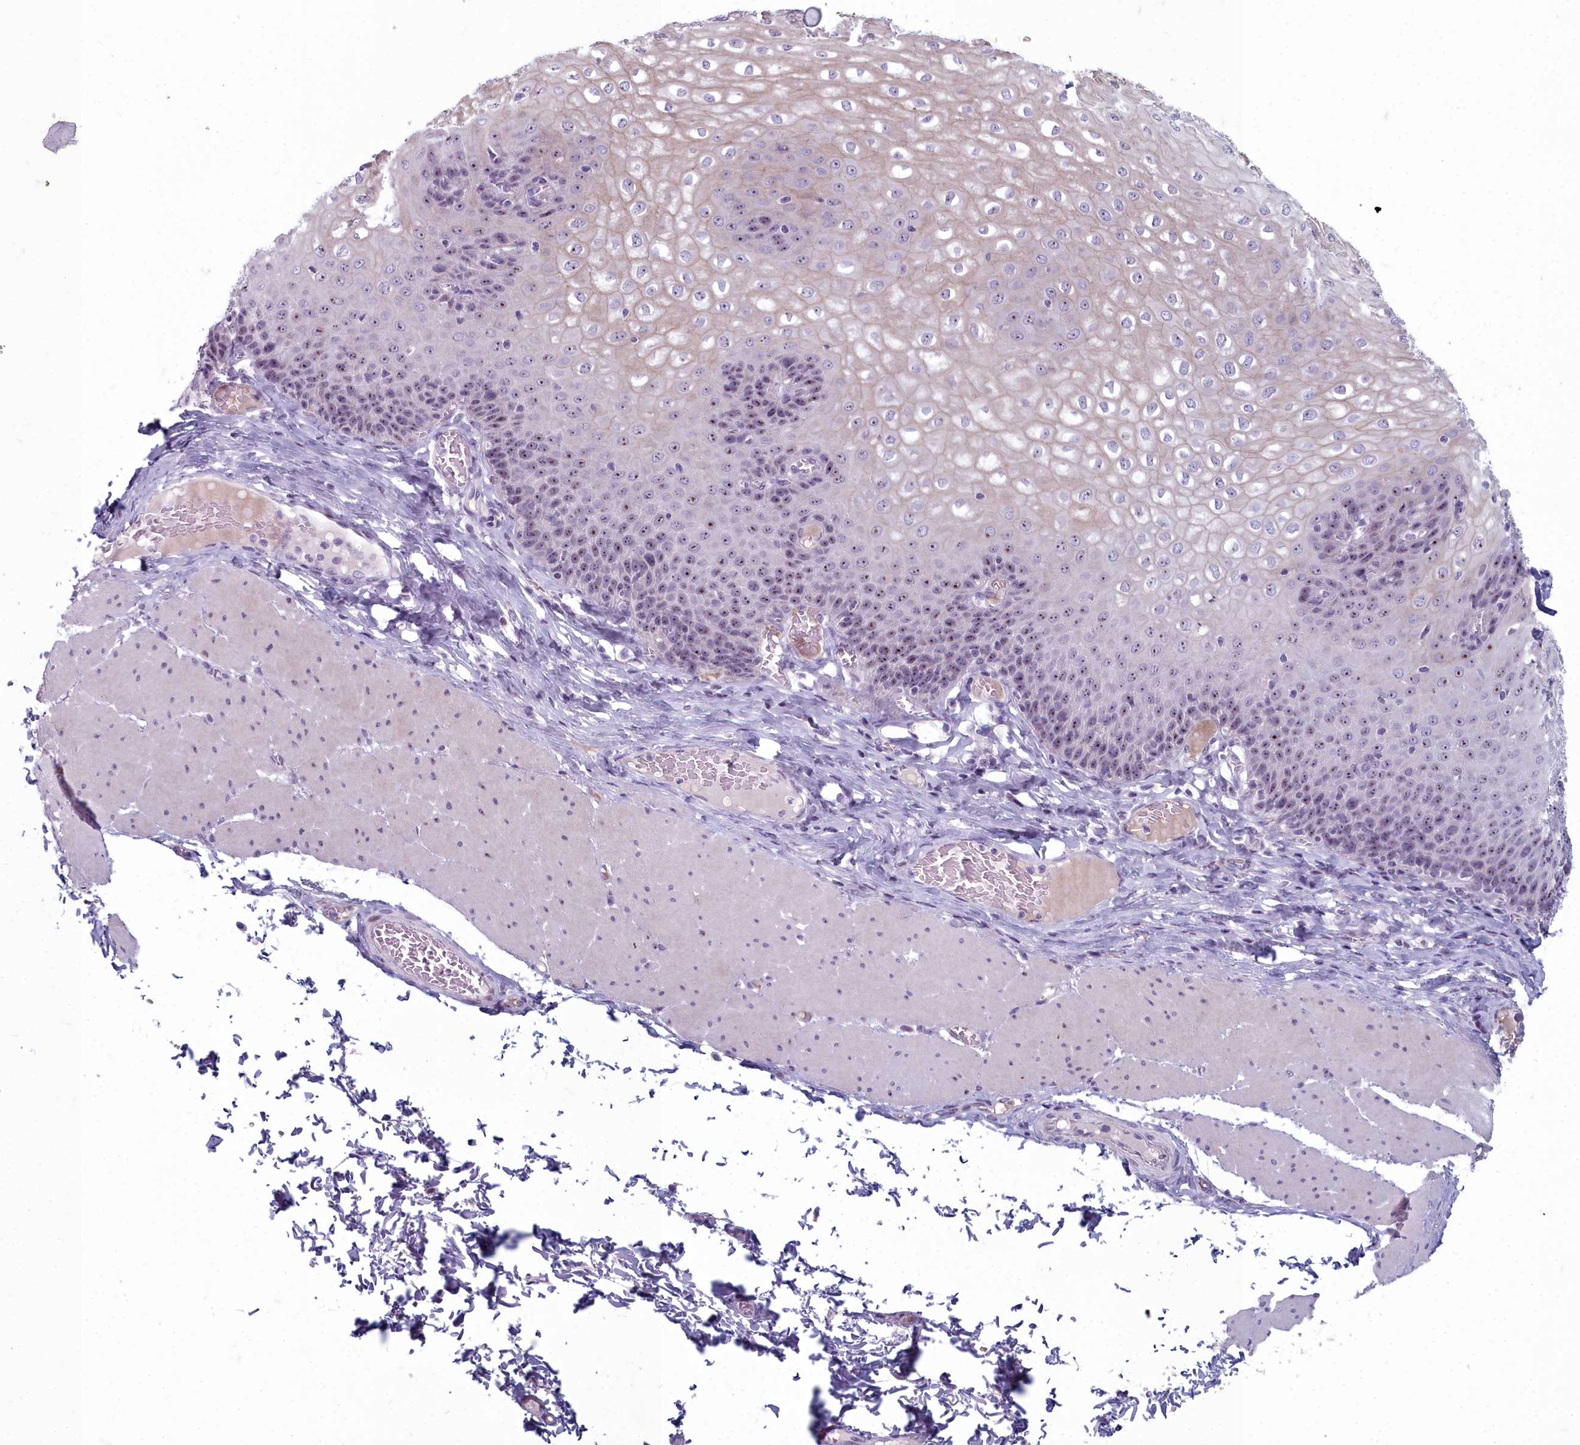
{"staining": {"intensity": "moderate", "quantity": "25%-75%", "location": "nuclear"}, "tissue": "esophagus", "cell_type": "Squamous epithelial cells", "image_type": "normal", "snomed": [{"axis": "morphology", "description": "Normal tissue, NOS"}, {"axis": "topography", "description": "Esophagus"}], "caption": "This photomicrograph exhibits normal esophagus stained with immunohistochemistry to label a protein in brown. The nuclear of squamous epithelial cells show moderate positivity for the protein. Nuclei are counter-stained blue.", "gene": "INSYN2A", "patient": {"sex": "male", "age": 60}}